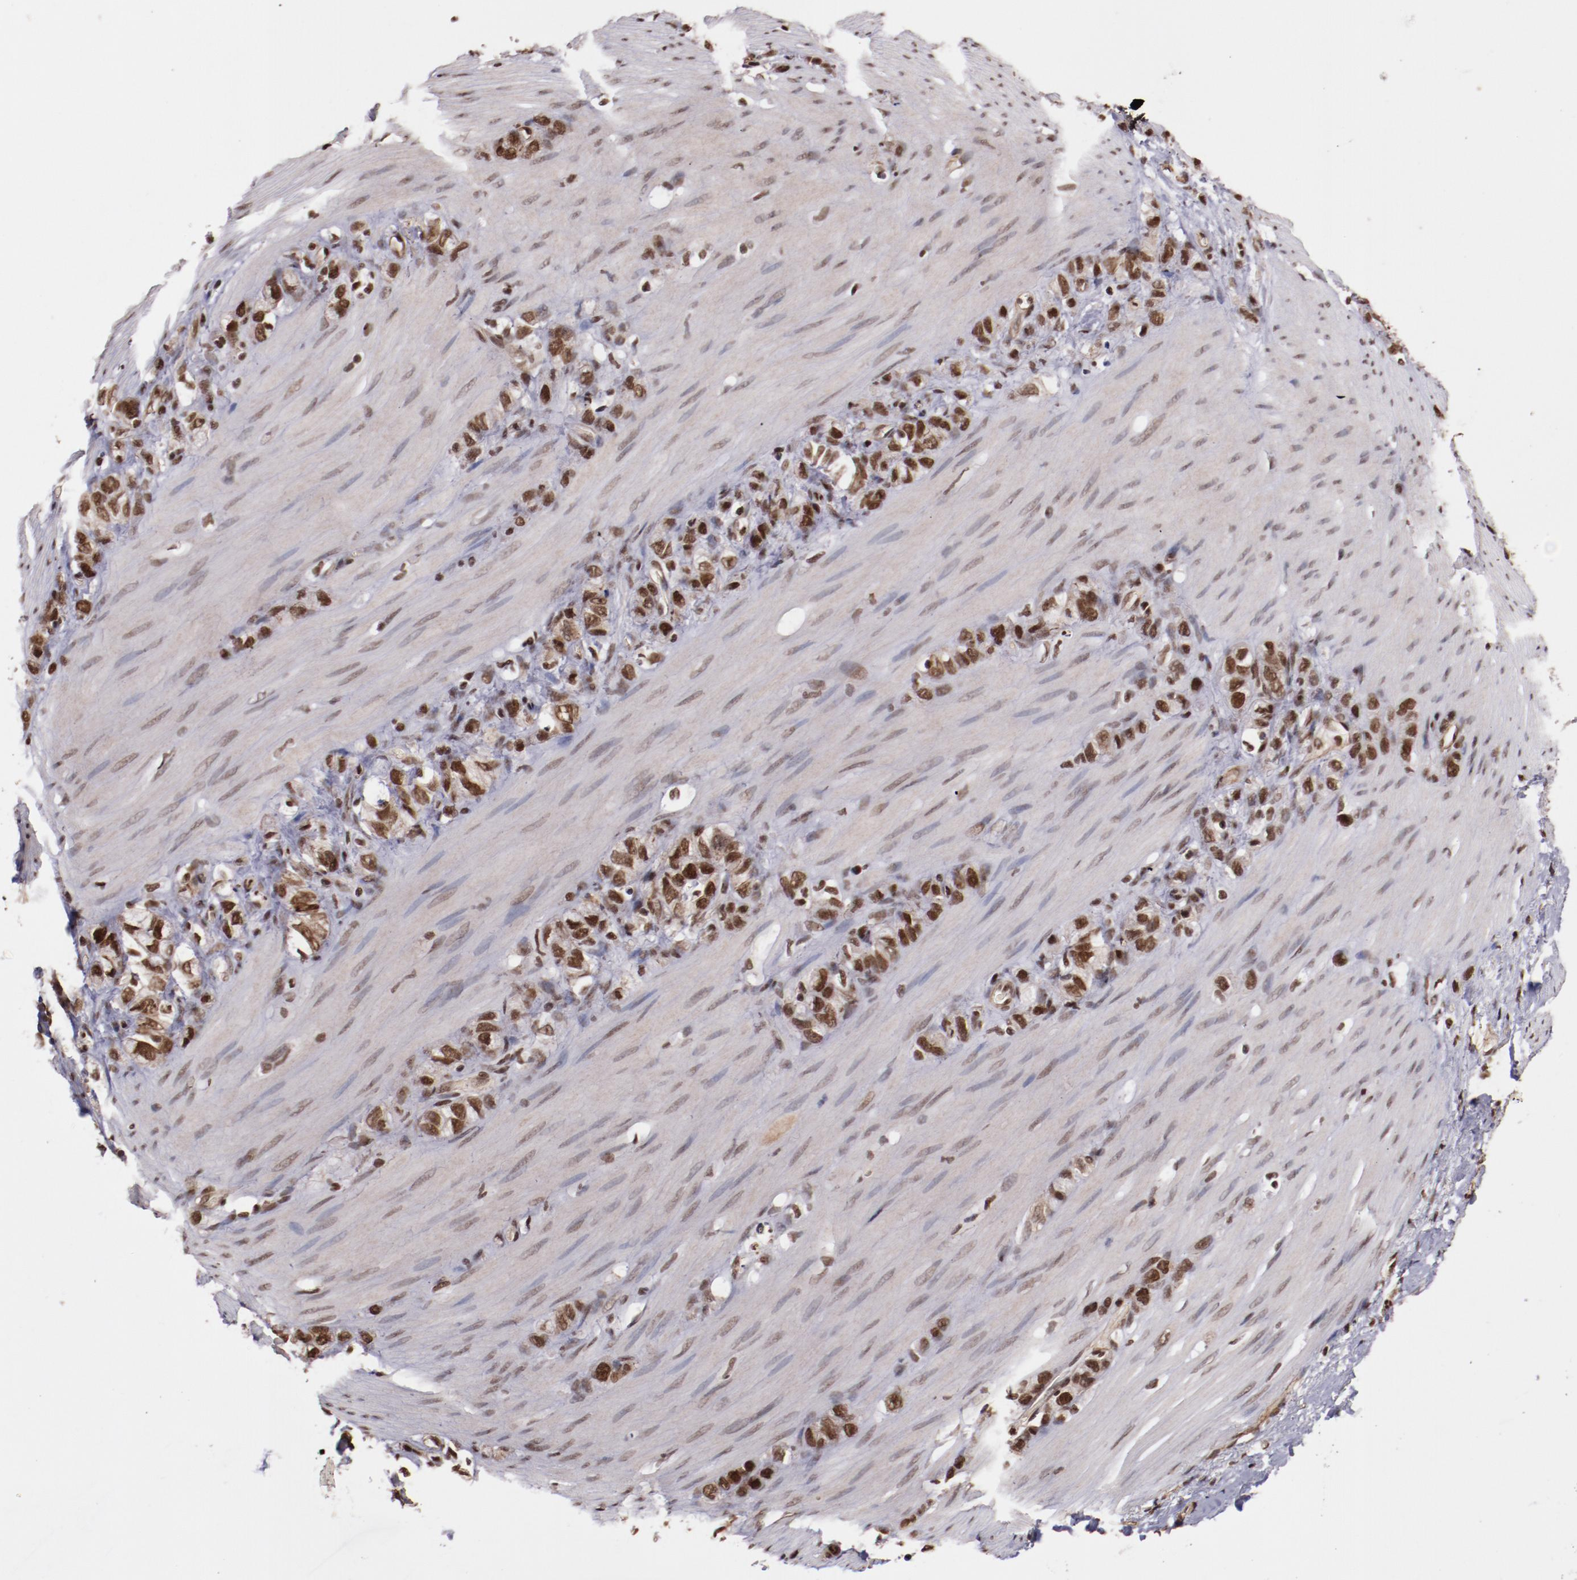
{"staining": {"intensity": "moderate", "quantity": ">75%", "location": "nuclear"}, "tissue": "stomach cancer", "cell_type": "Tumor cells", "image_type": "cancer", "snomed": [{"axis": "morphology", "description": "Normal tissue, NOS"}, {"axis": "morphology", "description": "Adenocarcinoma, NOS"}, {"axis": "morphology", "description": "Adenocarcinoma, High grade"}, {"axis": "topography", "description": "Stomach, upper"}, {"axis": "topography", "description": "Stomach"}], "caption": "Brown immunohistochemical staining in human stomach cancer (adenocarcinoma) reveals moderate nuclear positivity in about >75% of tumor cells. The staining is performed using DAB brown chromogen to label protein expression. The nuclei are counter-stained blue using hematoxylin.", "gene": "STAG2", "patient": {"sex": "female", "age": 65}}